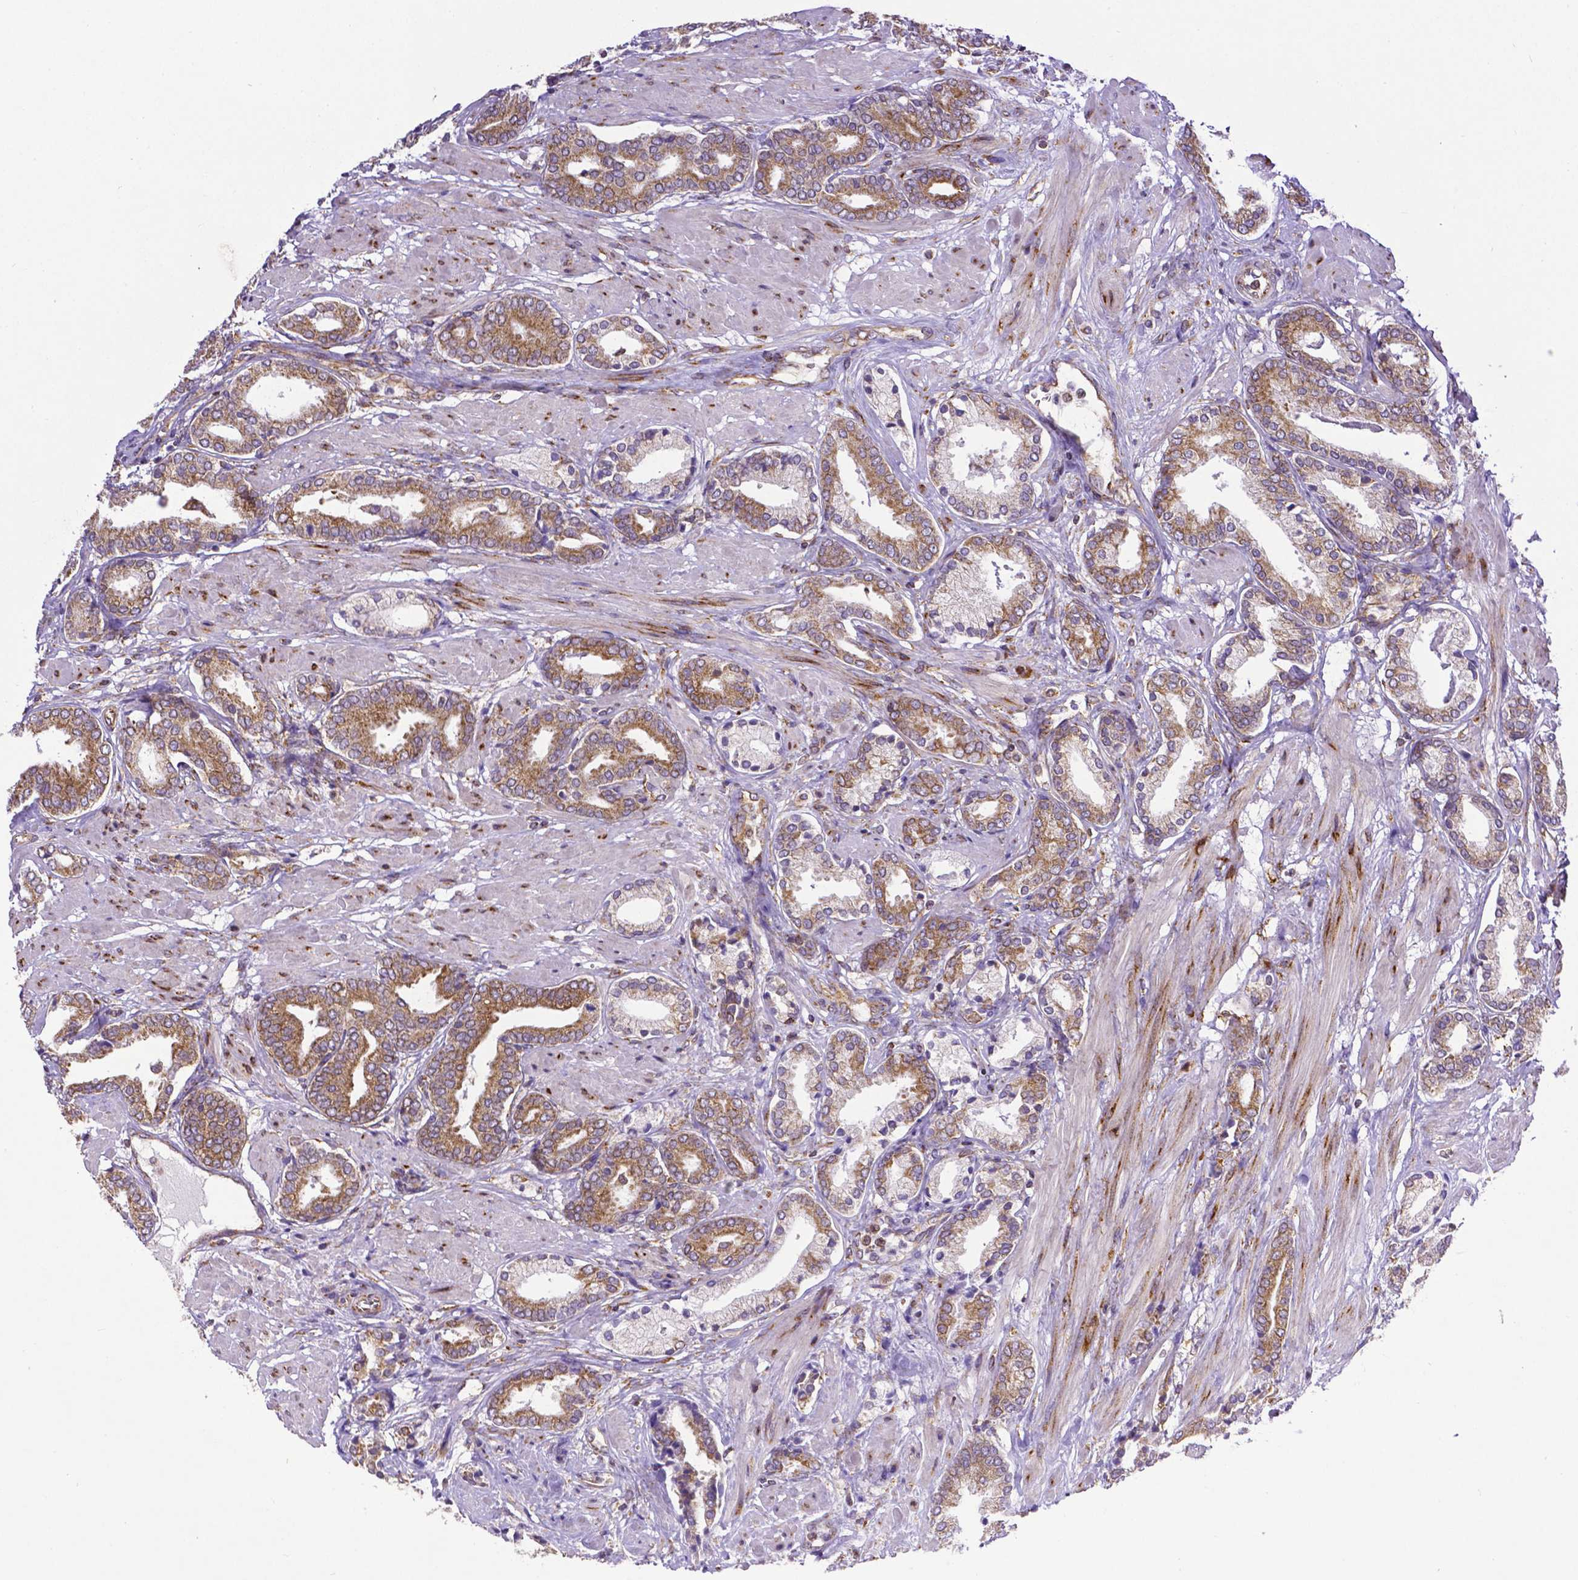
{"staining": {"intensity": "moderate", "quantity": ">75%", "location": "cytoplasmic/membranous"}, "tissue": "prostate cancer", "cell_type": "Tumor cells", "image_type": "cancer", "snomed": [{"axis": "morphology", "description": "Adenocarcinoma, High grade"}, {"axis": "topography", "description": "Prostate"}], "caption": "A micrograph showing moderate cytoplasmic/membranous positivity in approximately >75% of tumor cells in adenocarcinoma (high-grade) (prostate), as visualized by brown immunohistochemical staining.", "gene": "MTDH", "patient": {"sex": "male", "age": 56}}